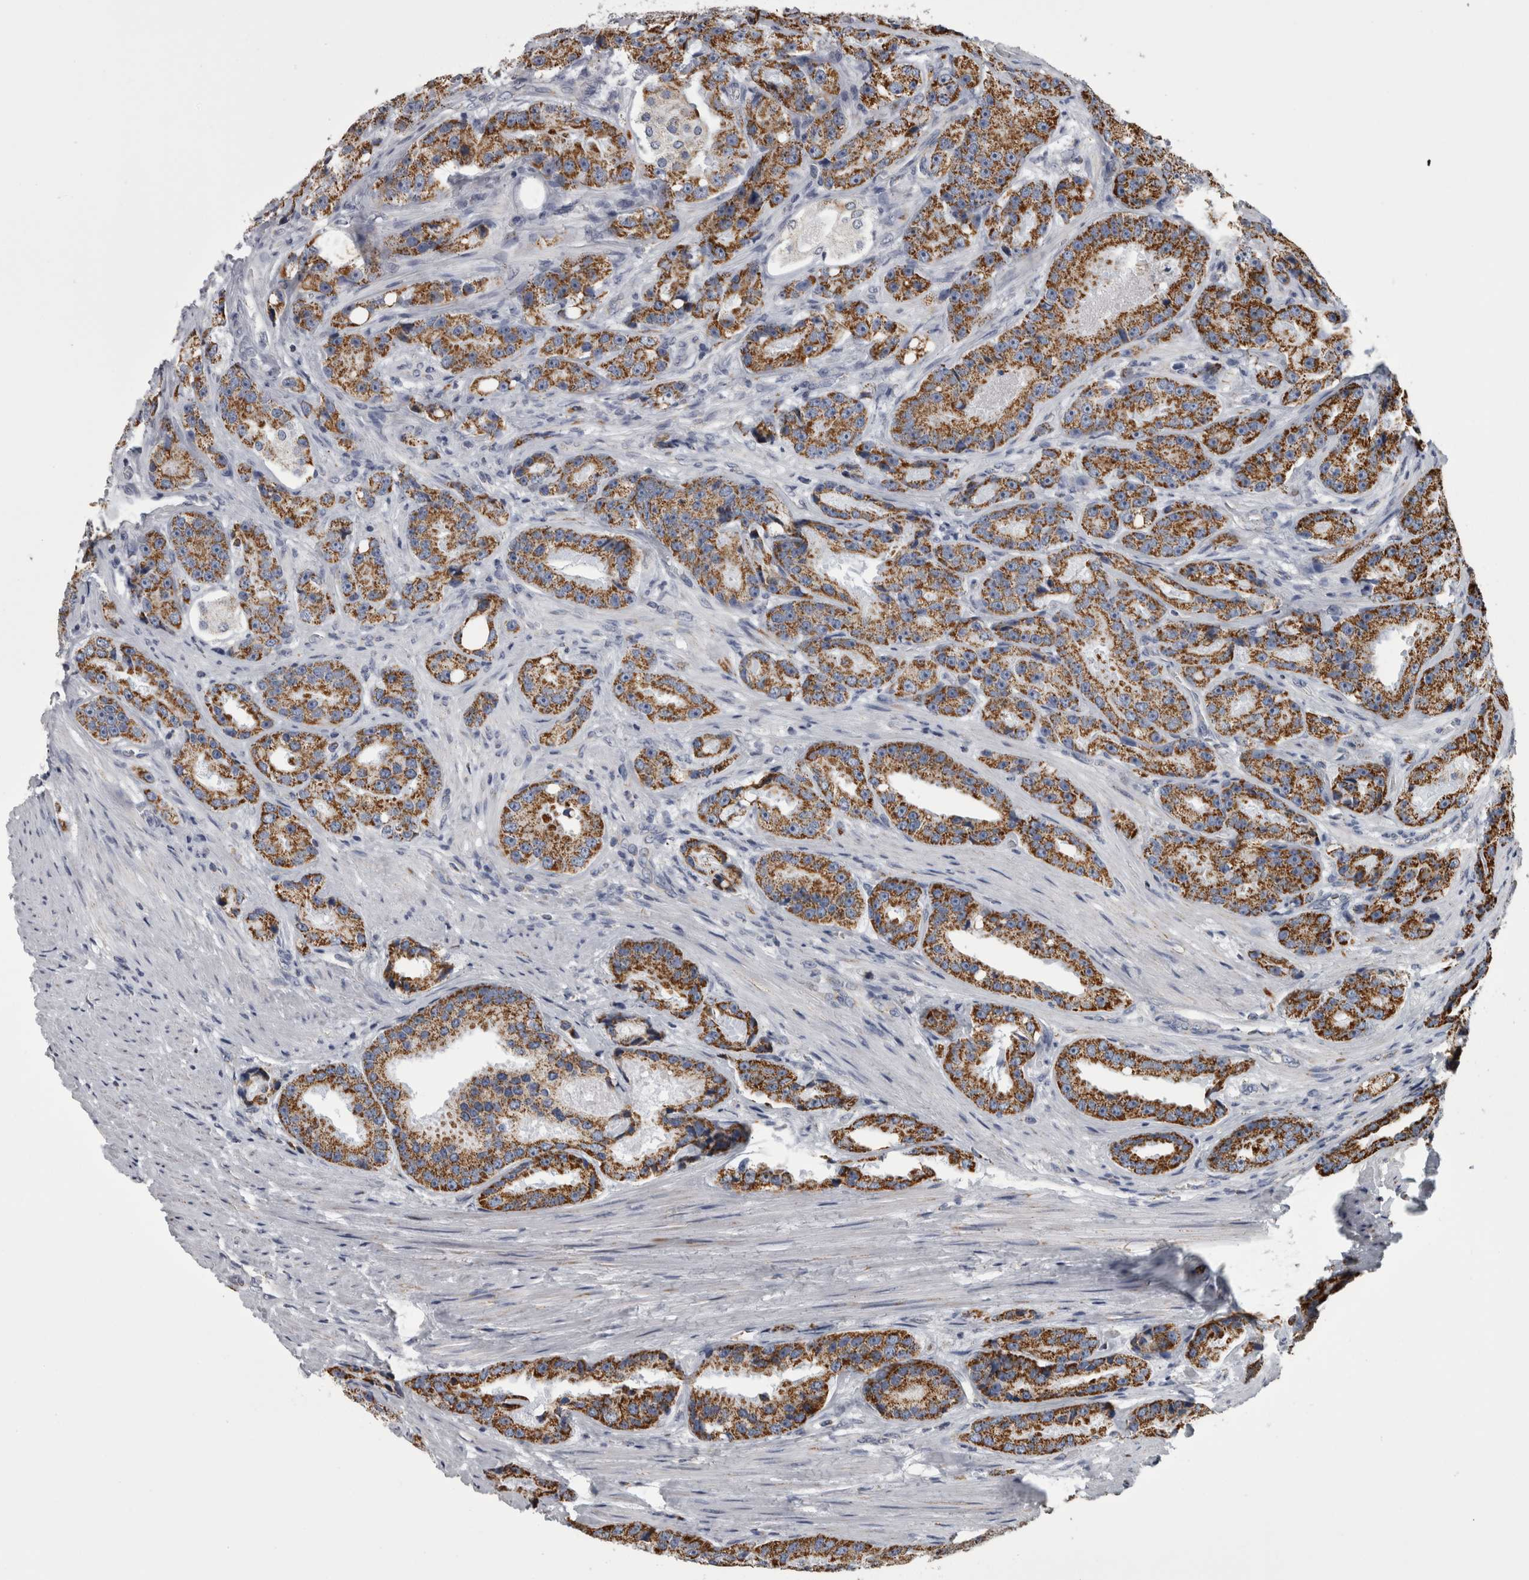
{"staining": {"intensity": "strong", "quantity": ">75%", "location": "cytoplasmic/membranous"}, "tissue": "prostate cancer", "cell_type": "Tumor cells", "image_type": "cancer", "snomed": [{"axis": "morphology", "description": "Adenocarcinoma, High grade"}, {"axis": "topography", "description": "Prostate"}], "caption": "Protein expression analysis of high-grade adenocarcinoma (prostate) displays strong cytoplasmic/membranous positivity in about >75% of tumor cells.", "gene": "MDH2", "patient": {"sex": "male", "age": 60}}